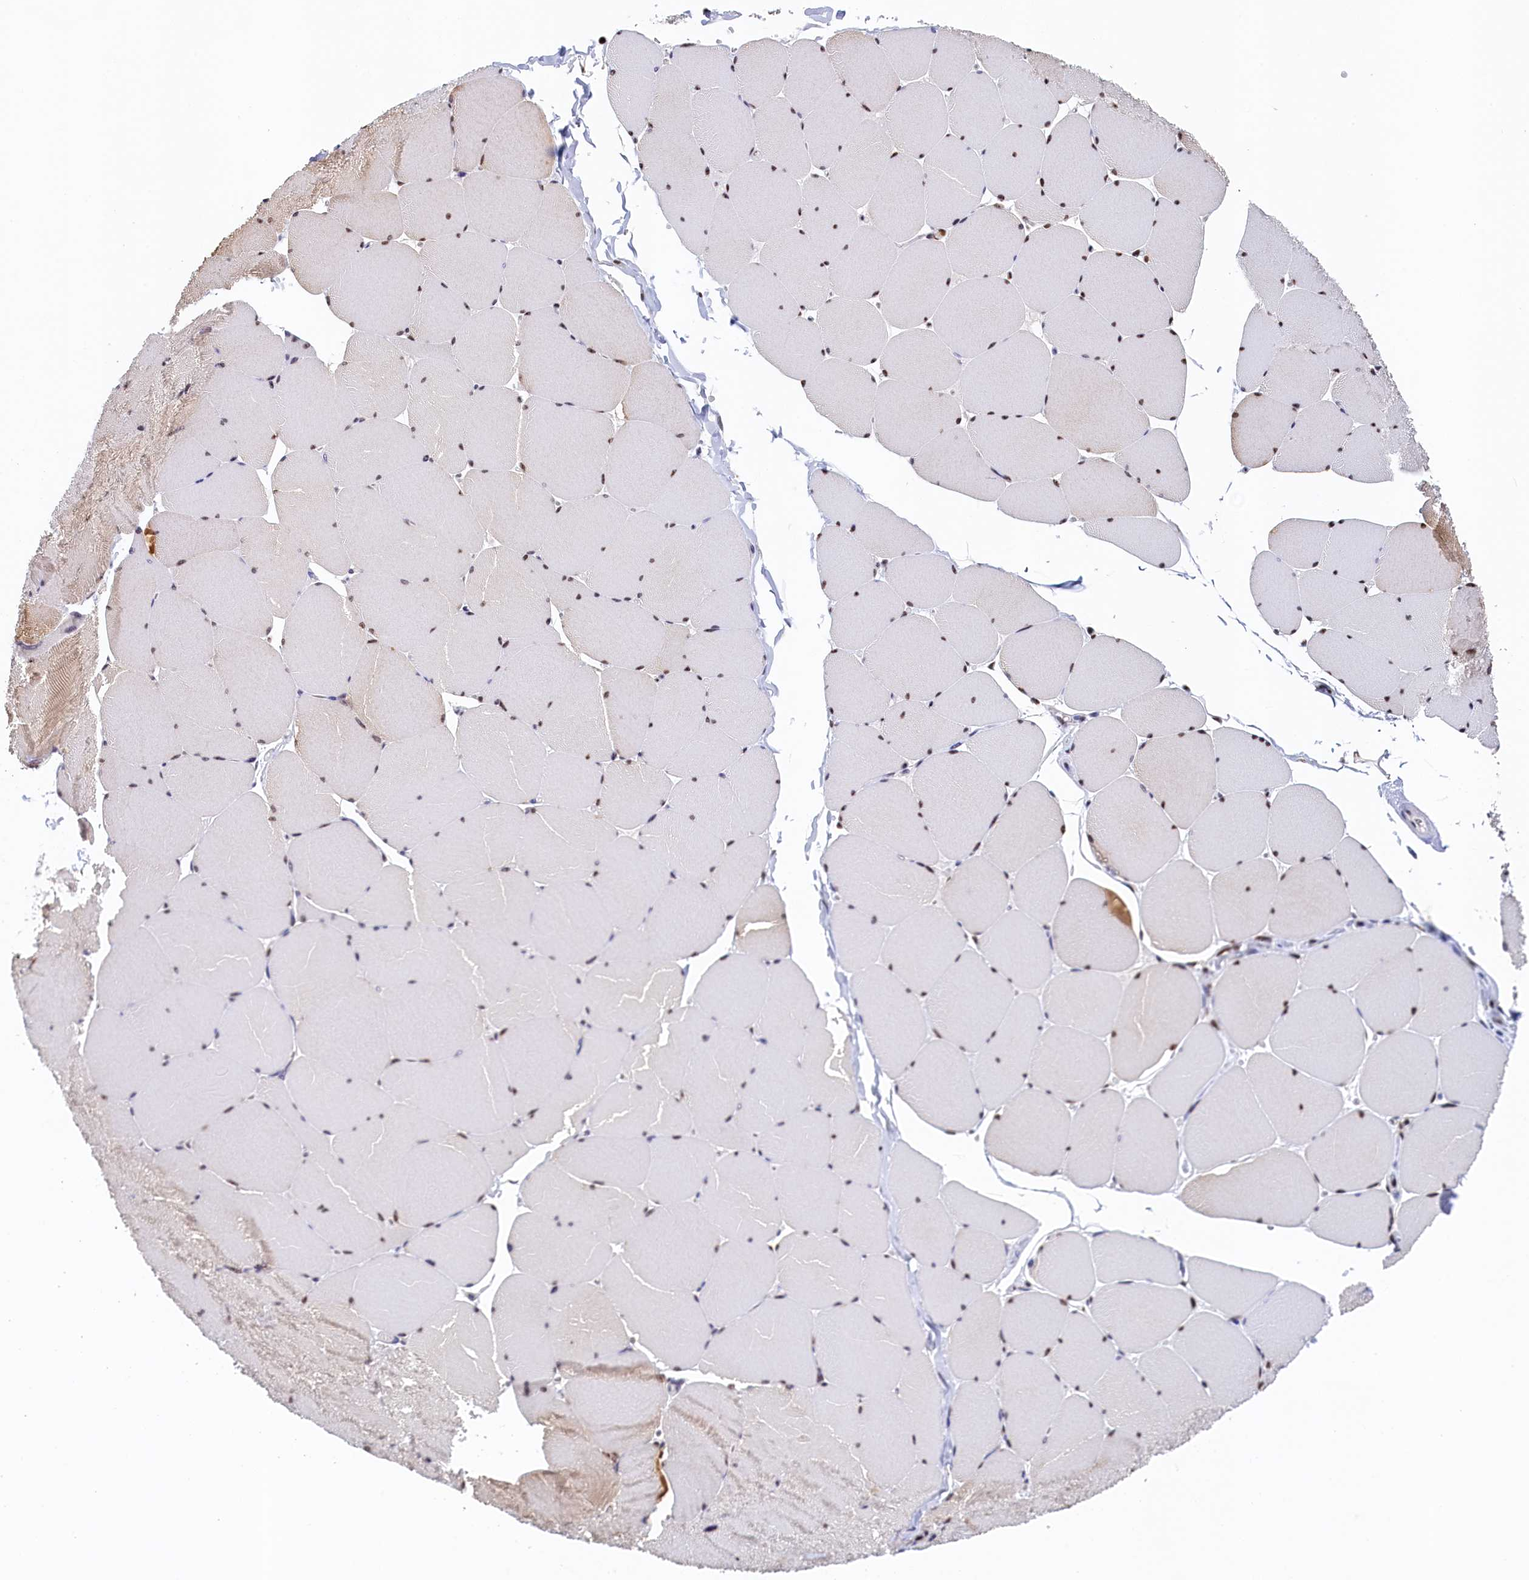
{"staining": {"intensity": "strong", "quantity": "25%-75%", "location": "nuclear"}, "tissue": "skeletal muscle", "cell_type": "Myocytes", "image_type": "normal", "snomed": [{"axis": "morphology", "description": "Normal tissue, NOS"}, {"axis": "topography", "description": "Skeletal muscle"}, {"axis": "topography", "description": "Head-Neck"}], "caption": "Immunohistochemistry (IHC) photomicrograph of unremarkable skeletal muscle: skeletal muscle stained using immunohistochemistry displays high levels of strong protein expression localized specifically in the nuclear of myocytes, appearing as a nuclear brown color.", "gene": "MOSPD3", "patient": {"sex": "male", "age": 66}}